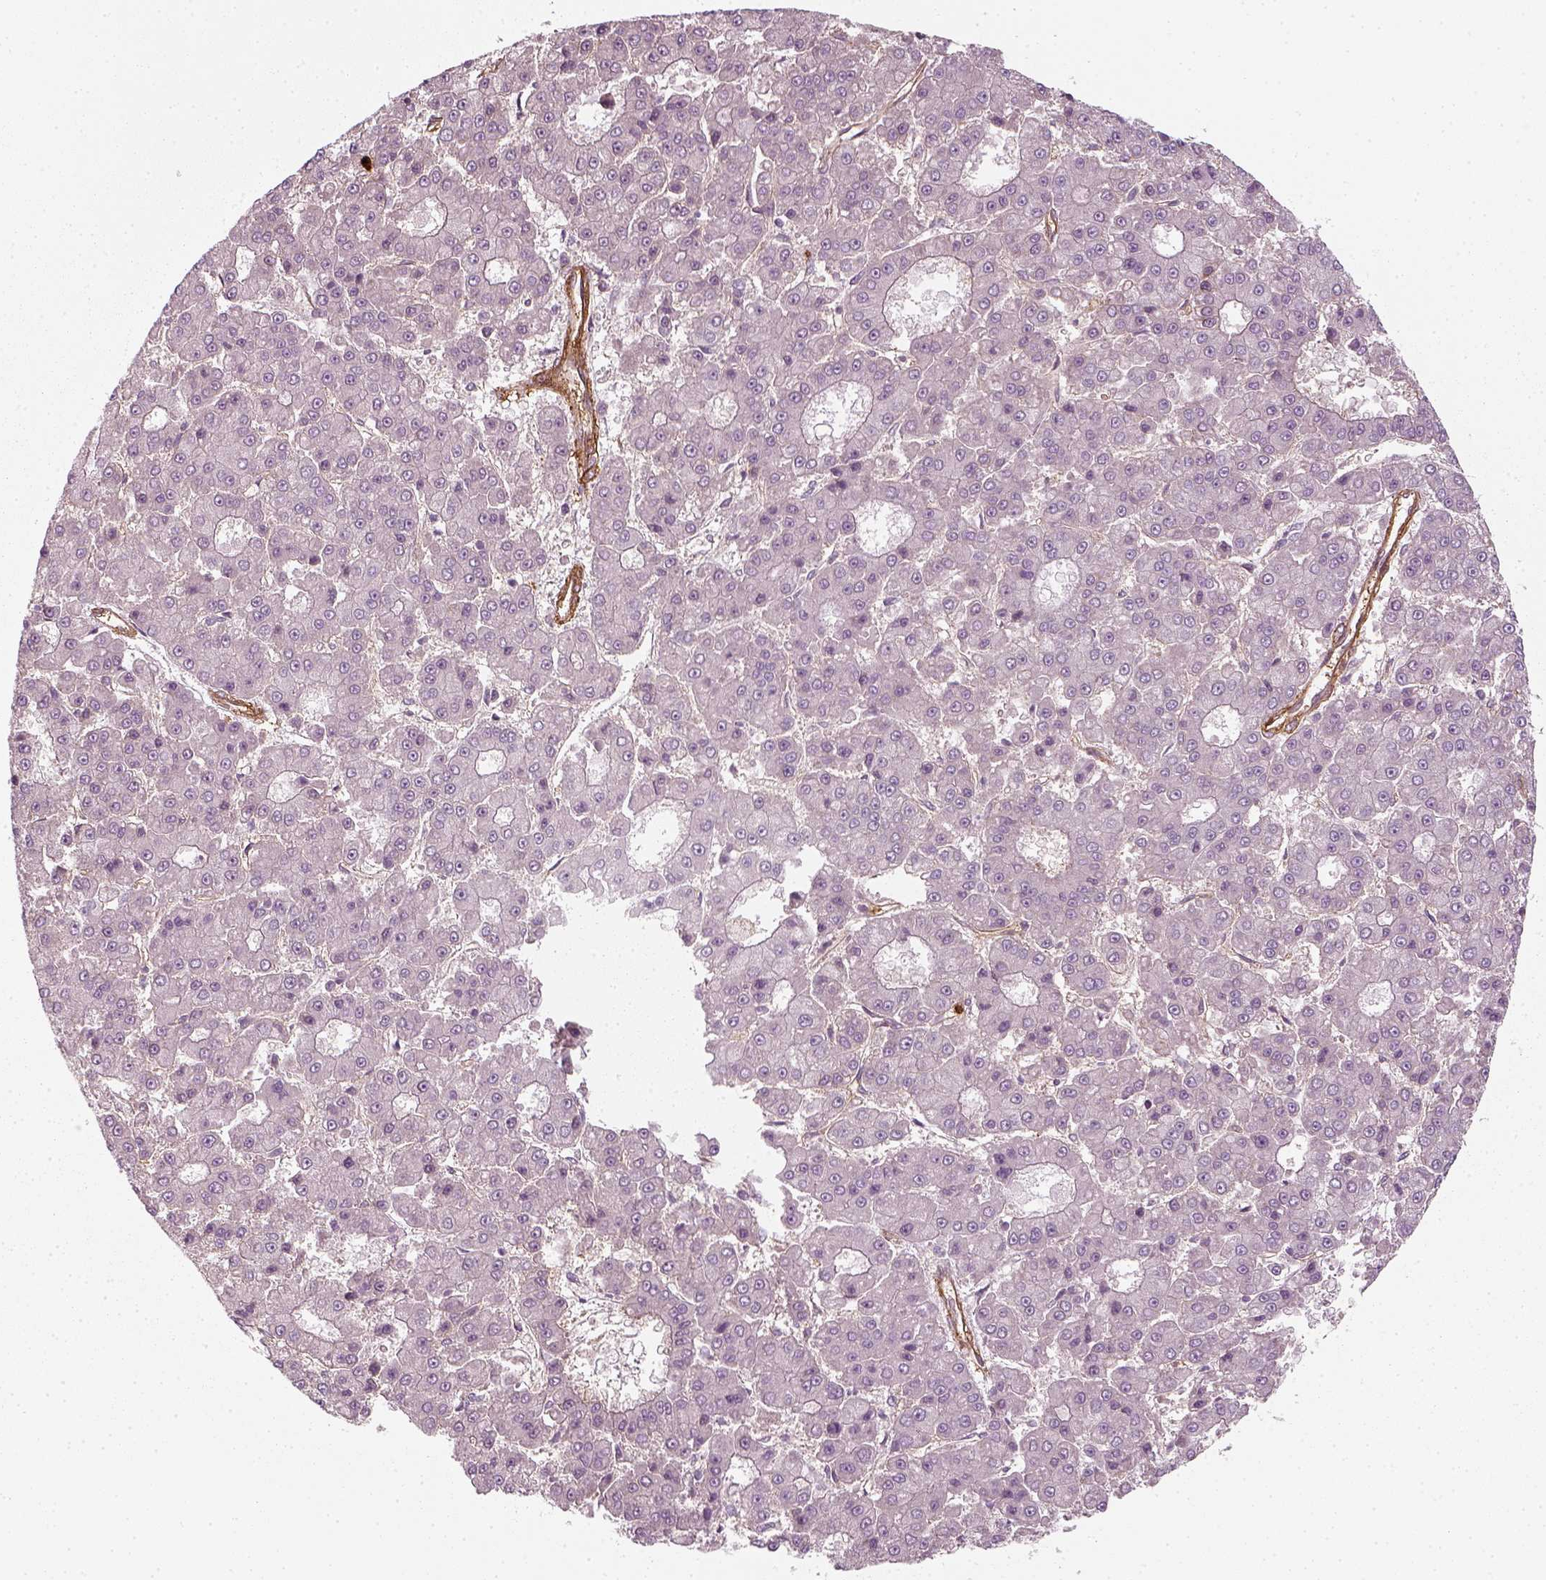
{"staining": {"intensity": "negative", "quantity": "none", "location": "none"}, "tissue": "liver cancer", "cell_type": "Tumor cells", "image_type": "cancer", "snomed": [{"axis": "morphology", "description": "Carcinoma, Hepatocellular, NOS"}, {"axis": "topography", "description": "Liver"}], "caption": "Immunohistochemistry (IHC) histopathology image of neoplastic tissue: human hepatocellular carcinoma (liver) stained with DAB shows no significant protein staining in tumor cells.", "gene": "NPTN", "patient": {"sex": "male", "age": 70}}